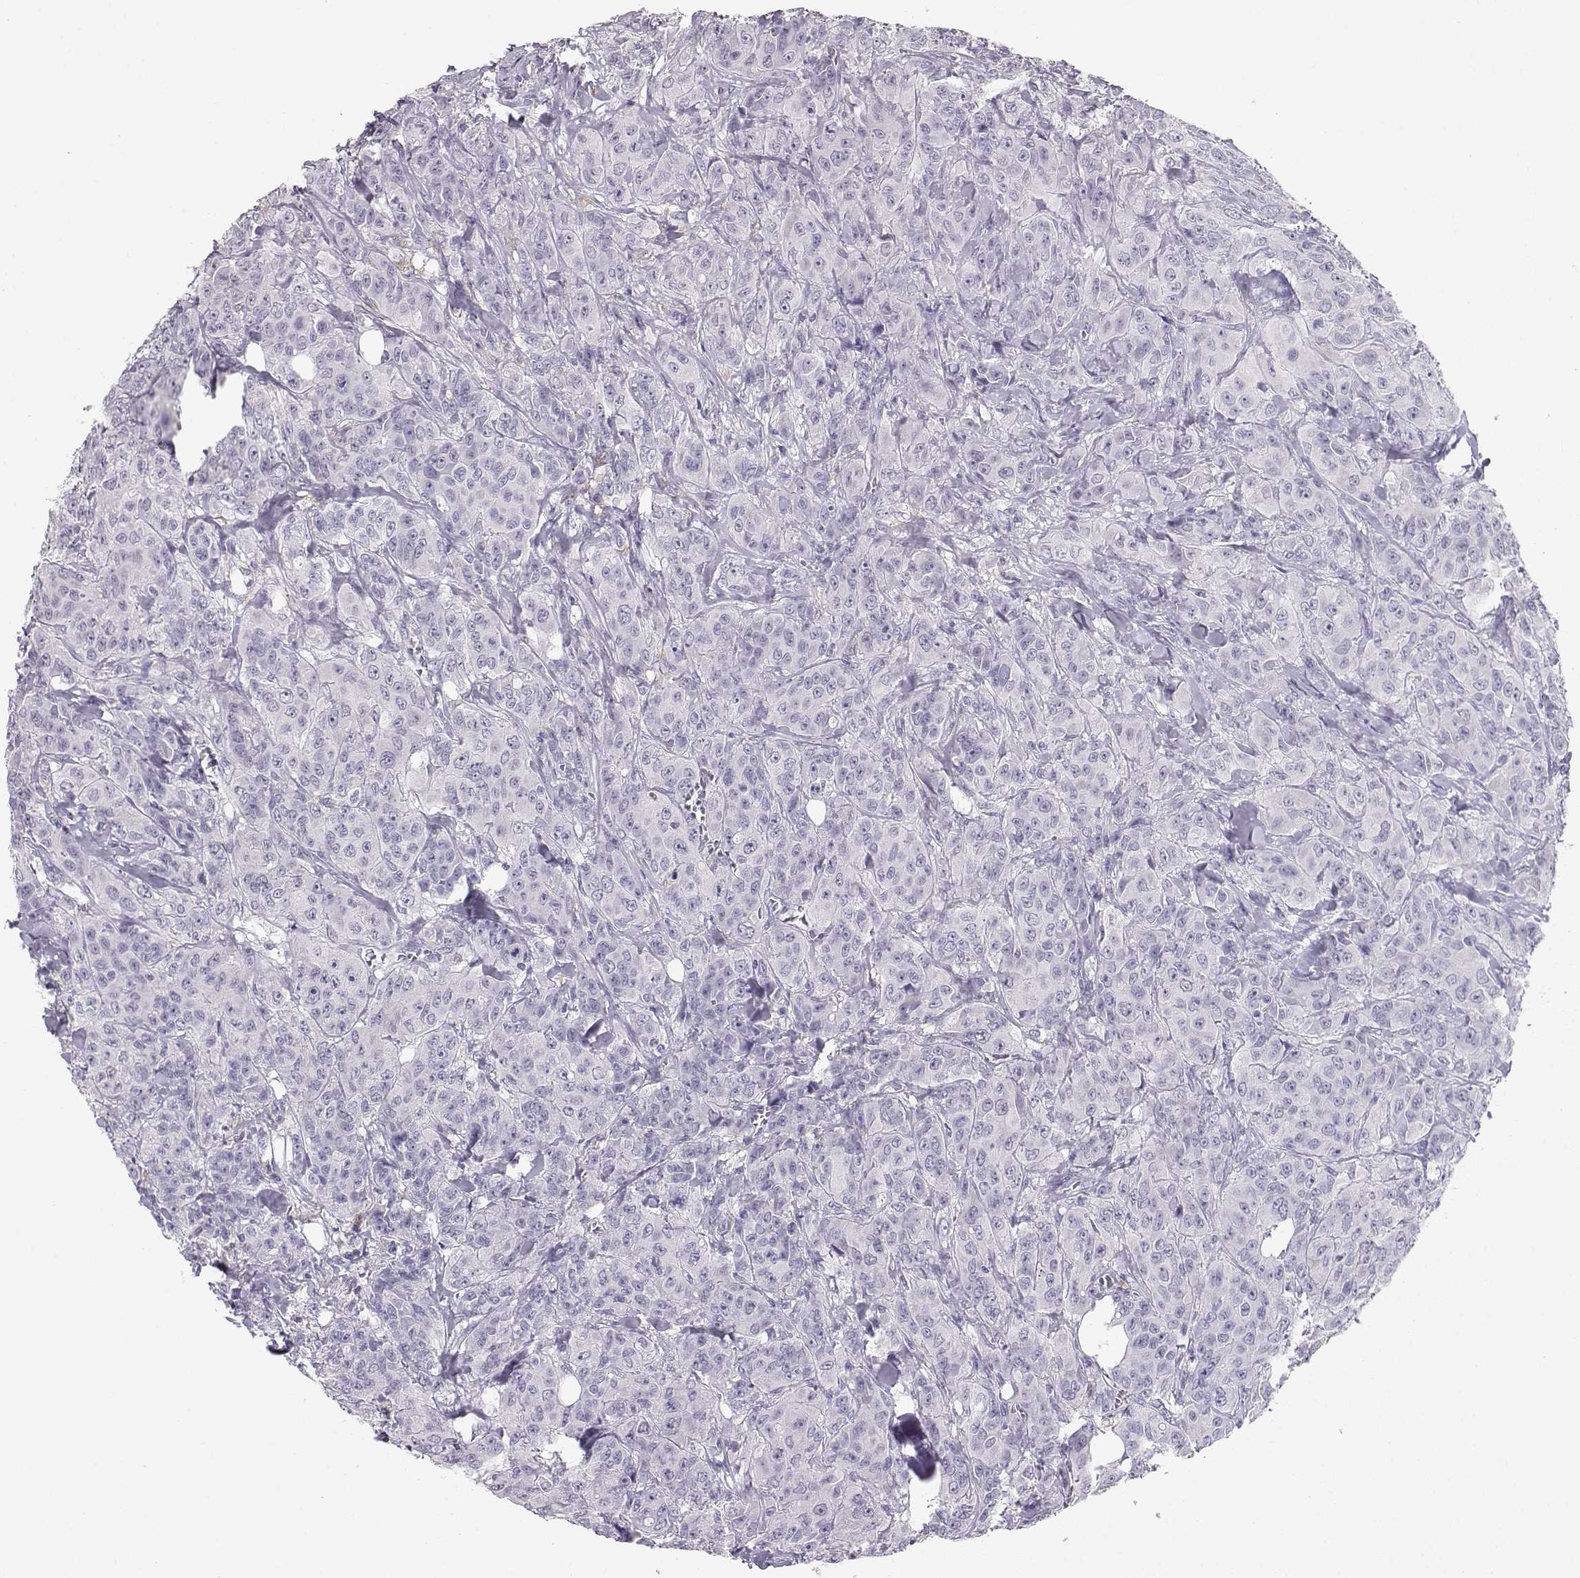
{"staining": {"intensity": "negative", "quantity": "none", "location": "none"}, "tissue": "breast cancer", "cell_type": "Tumor cells", "image_type": "cancer", "snomed": [{"axis": "morphology", "description": "Duct carcinoma"}, {"axis": "topography", "description": "Breast"}], "caption": "DAB immunohistochemical staining of breast intraductal carcinoma reveals no significant expression in tumor cells.", "gene": "NUTM1", "patient": {"sex": "female", "age": 43}}